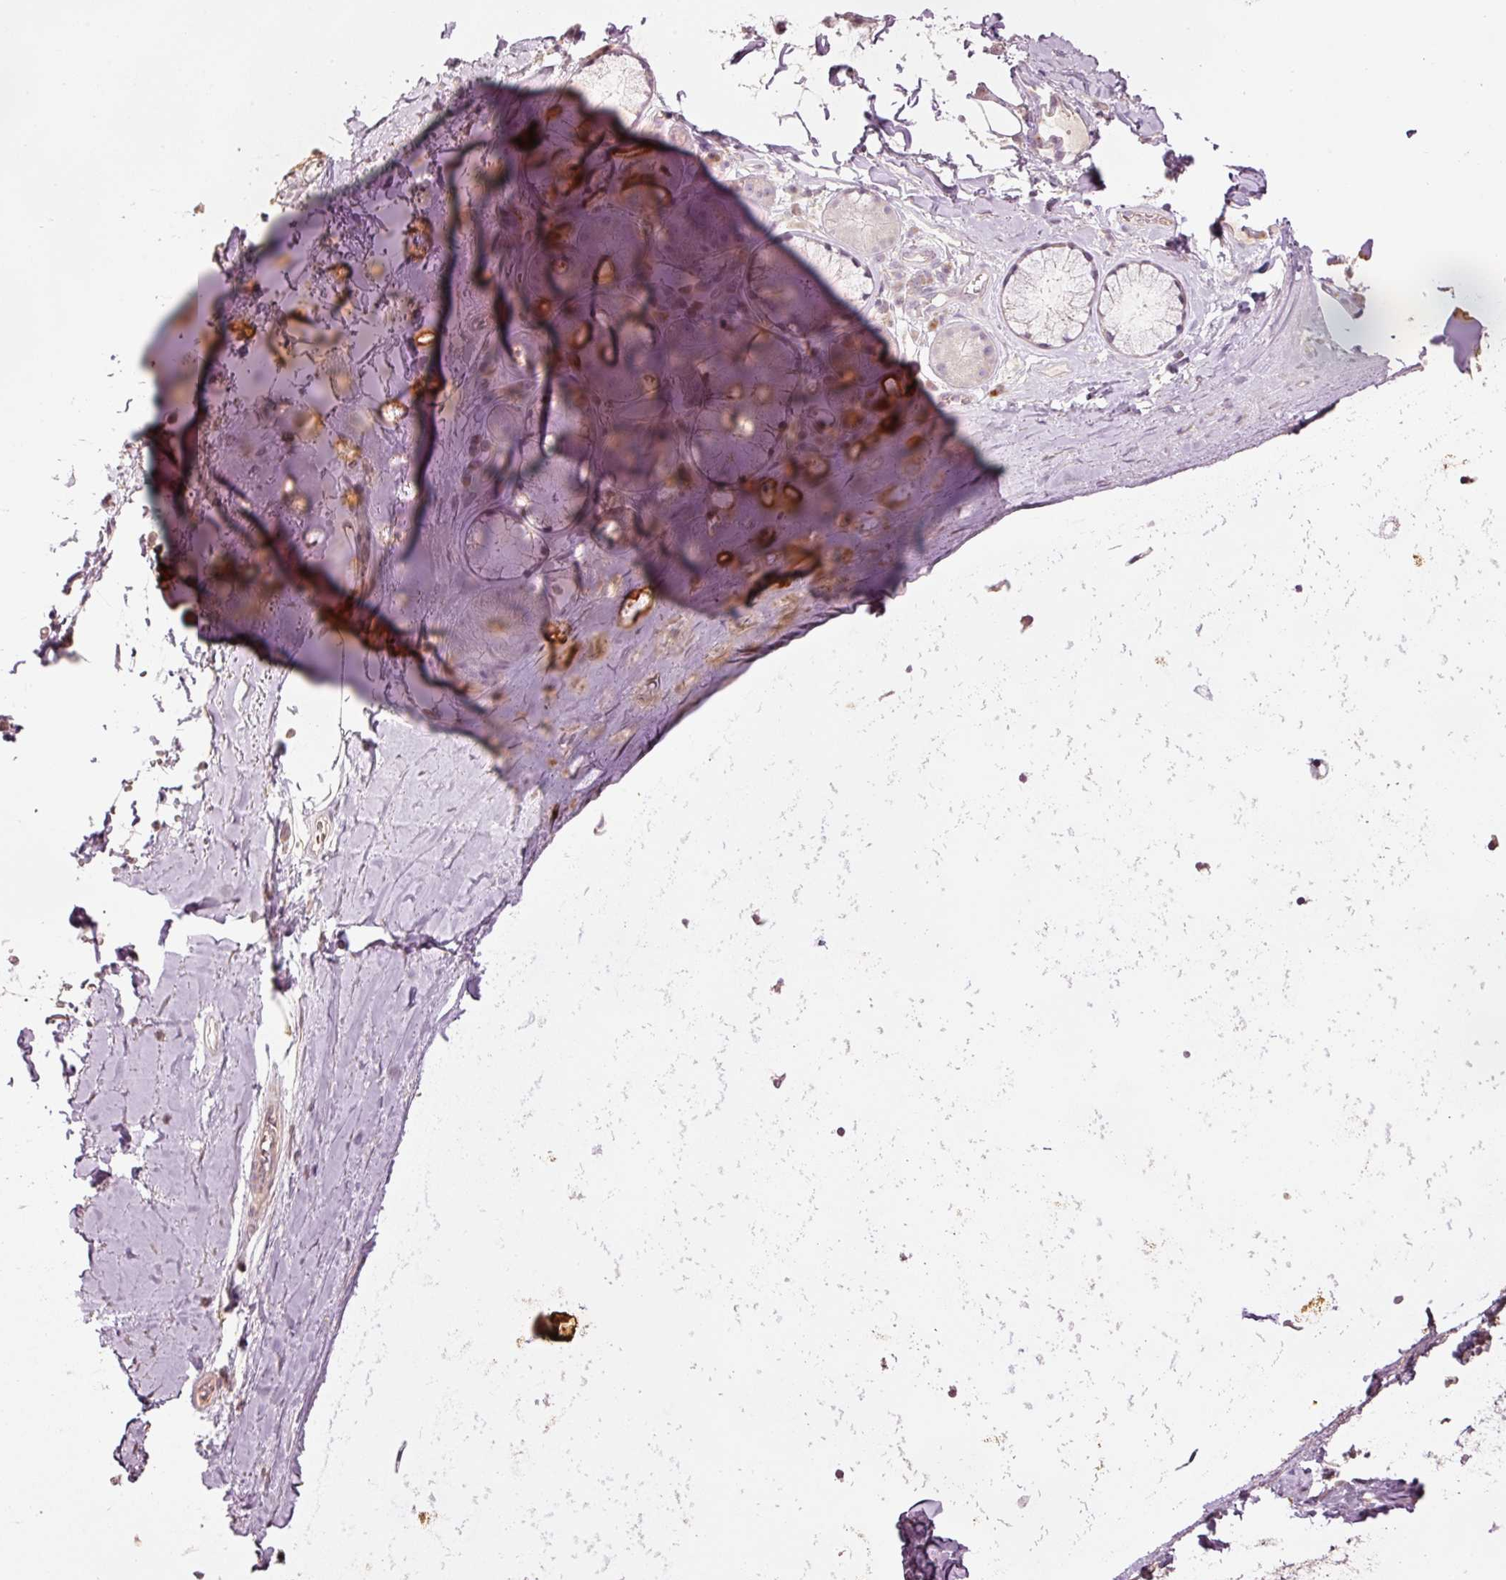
{"staining": {"intensity": "negative", "quantity": "none", "location": "none"}, "tissue": "adipose tissue", "cell_type": "Adipocytes", "image_type": "normal", "snomed": [{"axis": "morphology", "description": "Normal tissue, NOS"}, {"axis": "topography", "description": "Cartilage tissue"}, {"axis": "topography", "description": "Bronchus"}], "caption": "Immunohistochemistry (IHC) micrograph of benign adipose tissue: adipose tissue stained with DAB reveals no significant protein expression in adipocytes. (DAB IHC, high magnification).", "gene": "CDC20B", "patient": {"sex": "male", "age": 58}}